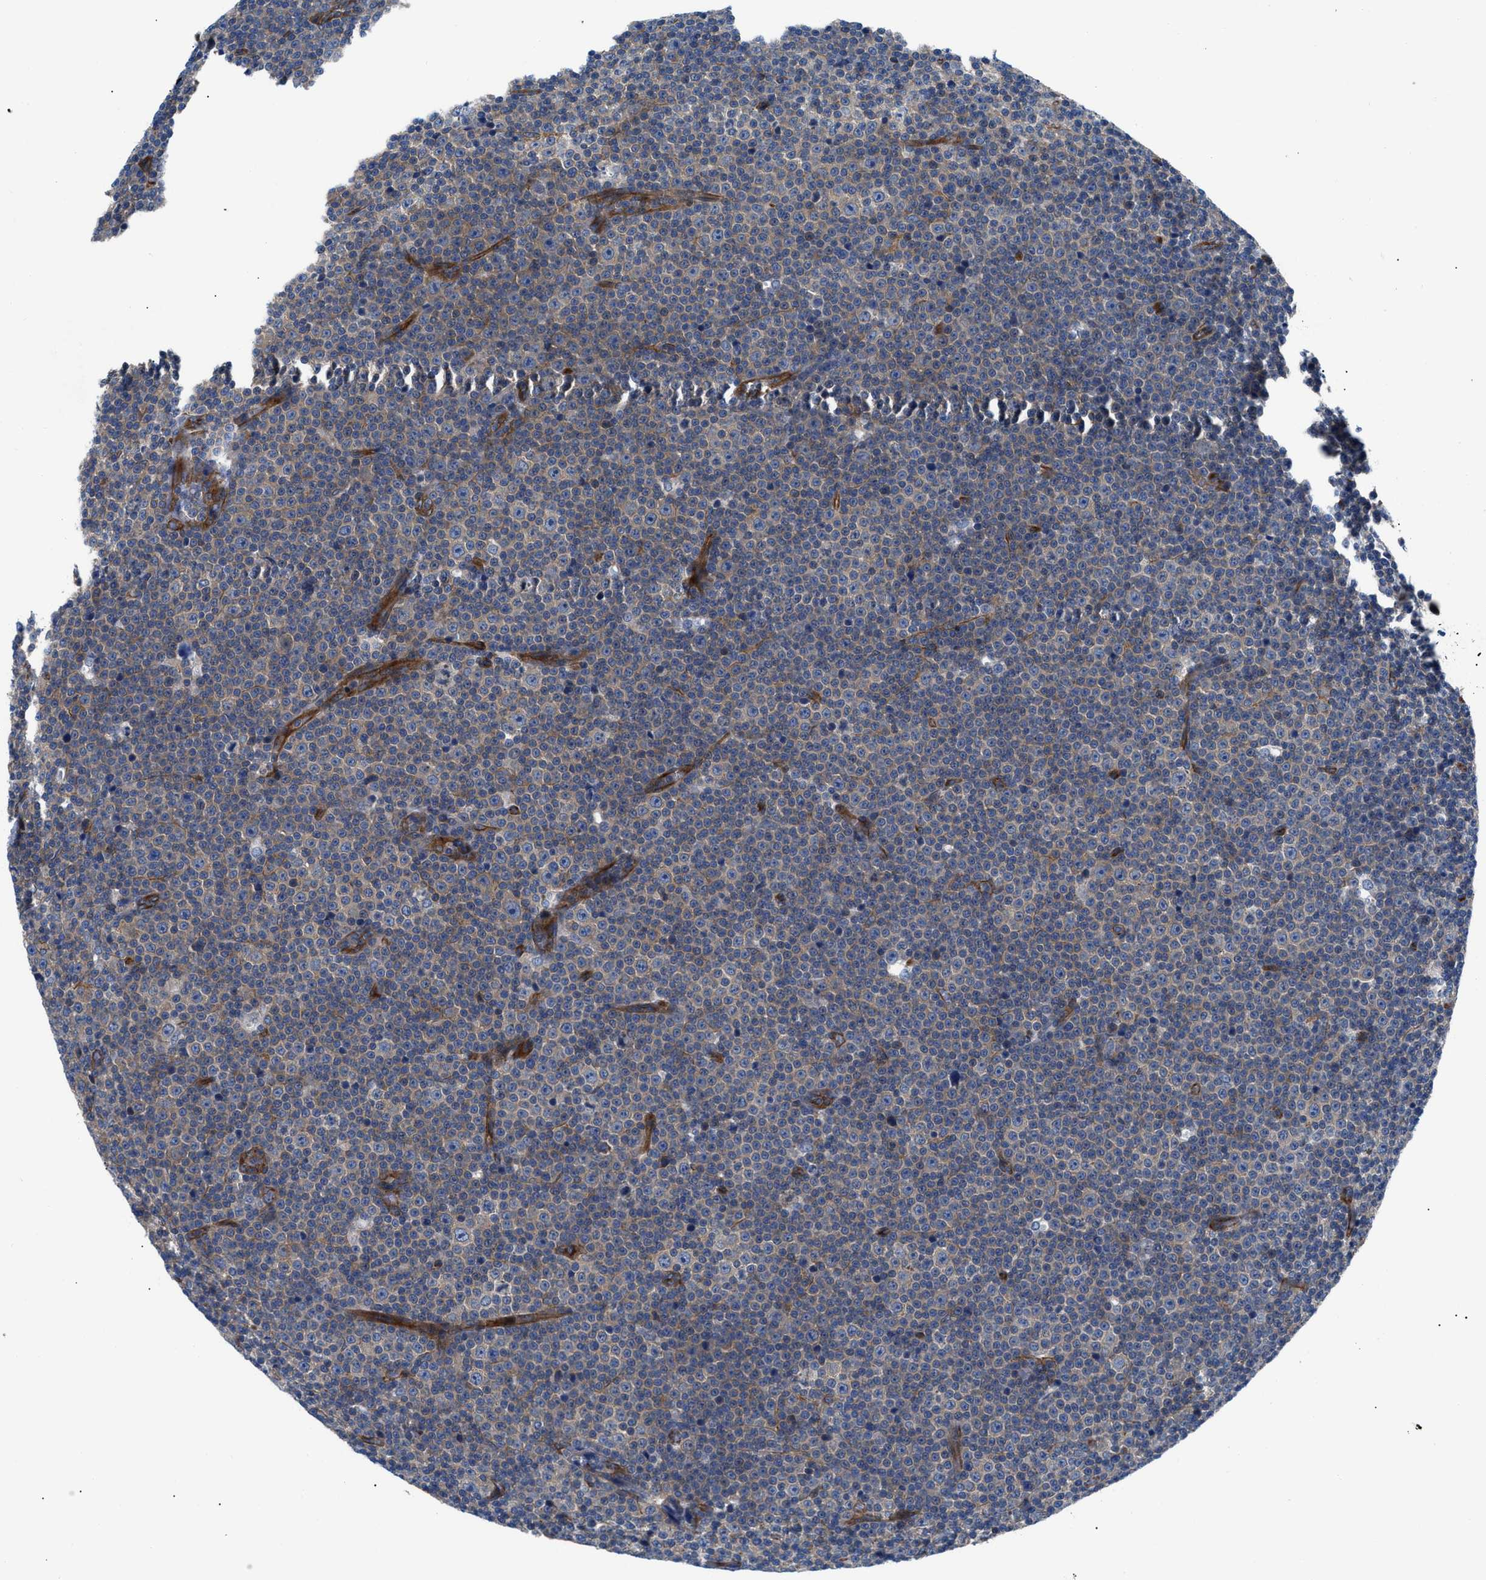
{"staining": {"intensity": "weak", "quantity": ">75%", "location": "cytoplasmic/membranous"}, "tissue": "lymphoma", "cell_type": "Tumor cells", "image_type": "cancer", "snomed": [{"axis": "morphology", "description": "Malignant lymphoma, non-Hodgkin's type, Low grade"}, {"axis": "topography", "description": "Lymph node"}], "caption": "A brown stain shows weak cytoplasmic/membranous positivity of a protein in human low-grade malignant lymphoma, non-Hodgkin's type tumor cells. The staining was performed using DAB, with brown indicating positive protein expression. Nuclei are stained blue with hematoxylin.", "gene": "TRIP4", "patient": {"sex": "female", "age": 67}}